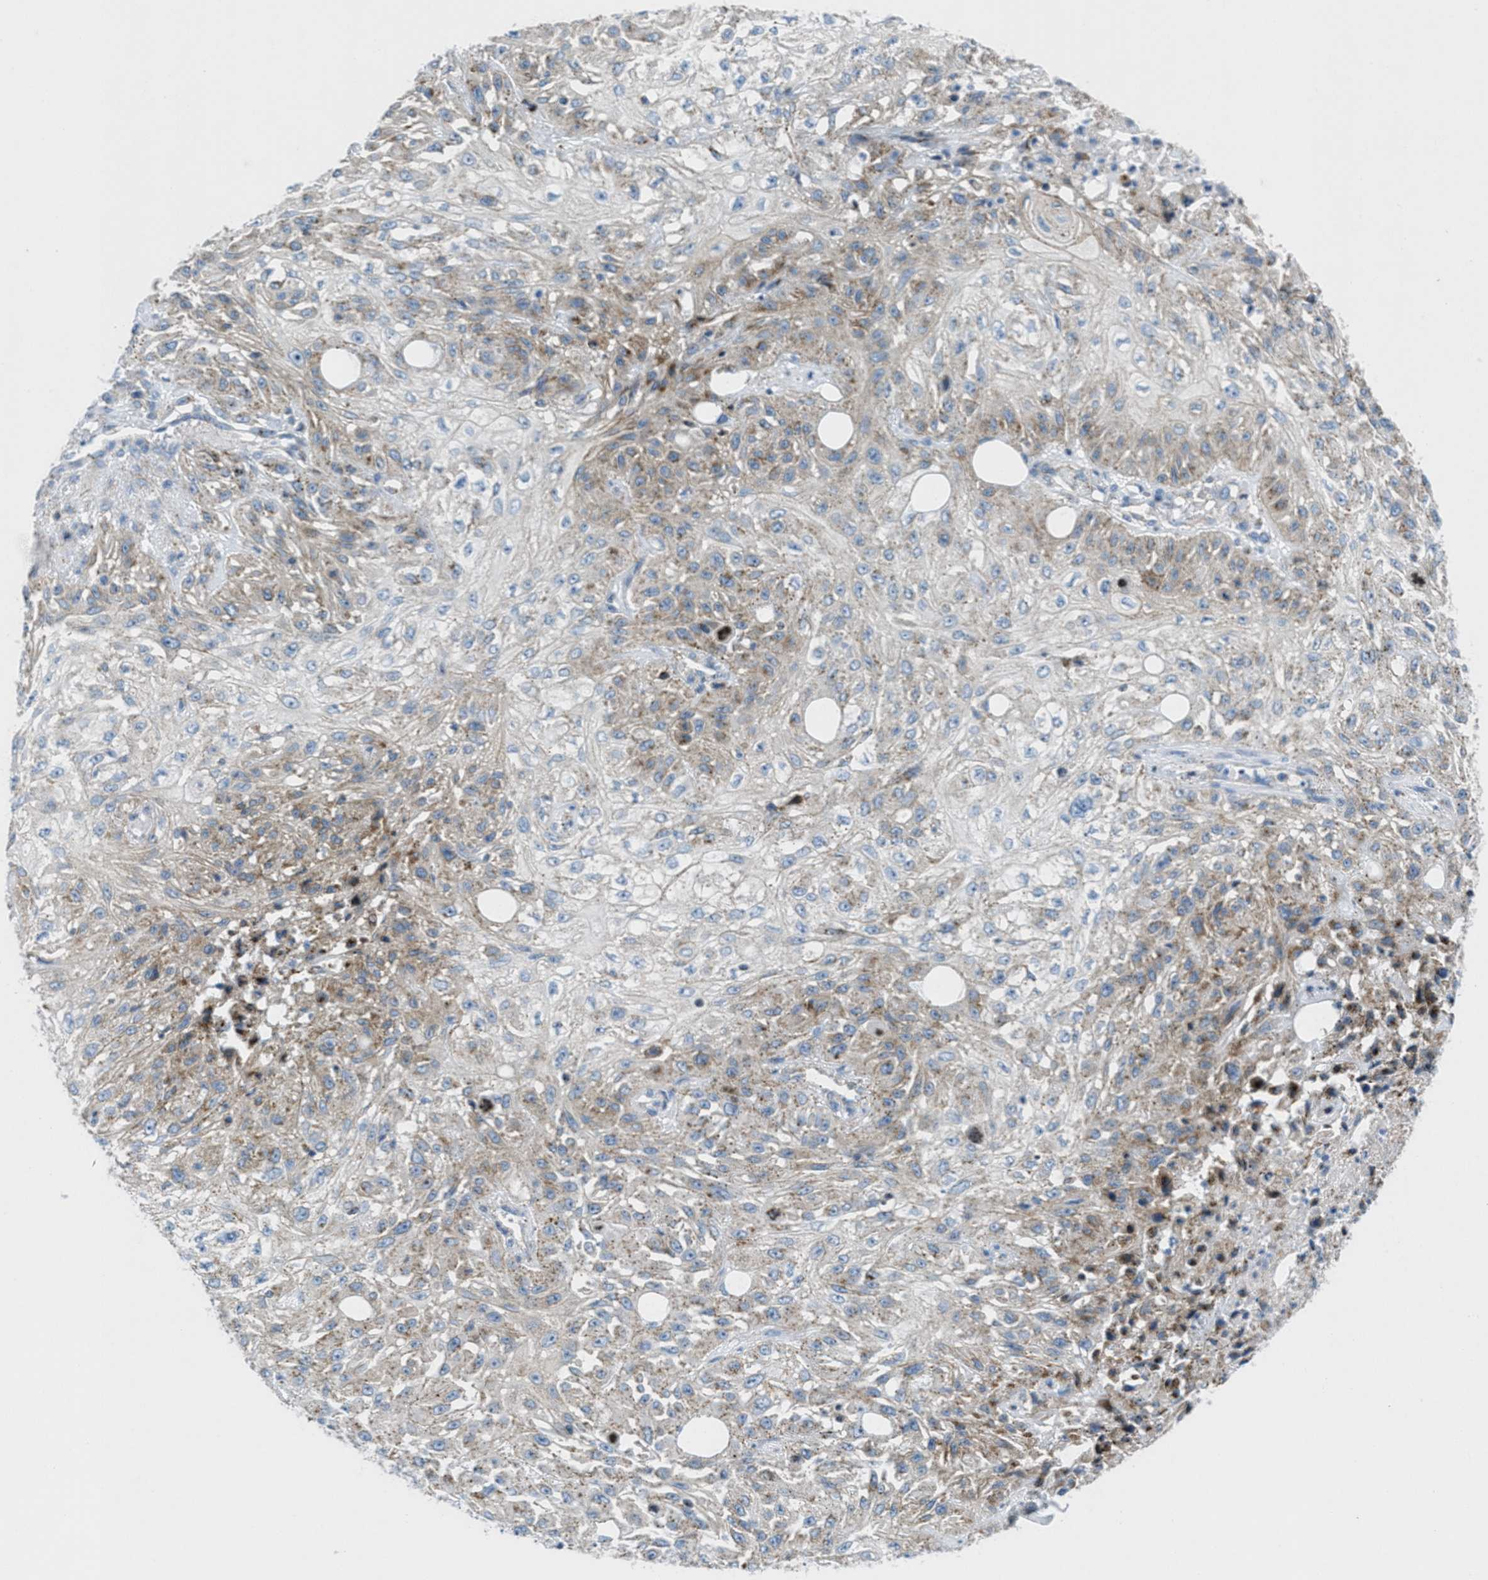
{"staining": {"intensity": "weak", "quantity": "25%-75%", "location": "cytoplasmic/membranous"}, "tissue": "skin cancer", "cell_type": "Tumor cells", "image_type": "cancer", "snomed": [{"axis": "morphology", "description": "Squamous cell carcinoma, NOS"}, {"axis": "morphology", "description": "Squamous cell carcinoma, metastatic, NOS"}, {"axis": "topography", "description": "Skin"}, {"axis": "topography", "description": "Lymph node"}], "caption": "Skin cancer (metastatic squamous cell carcinoma) tissue reveals weak cytoplasmic/membranous positivity in about 25%-75% of tumor cells, visualized by immunohistochemistry.", "gene": "MFSD13A", "patient": {"sex": "male", "age": 75}}